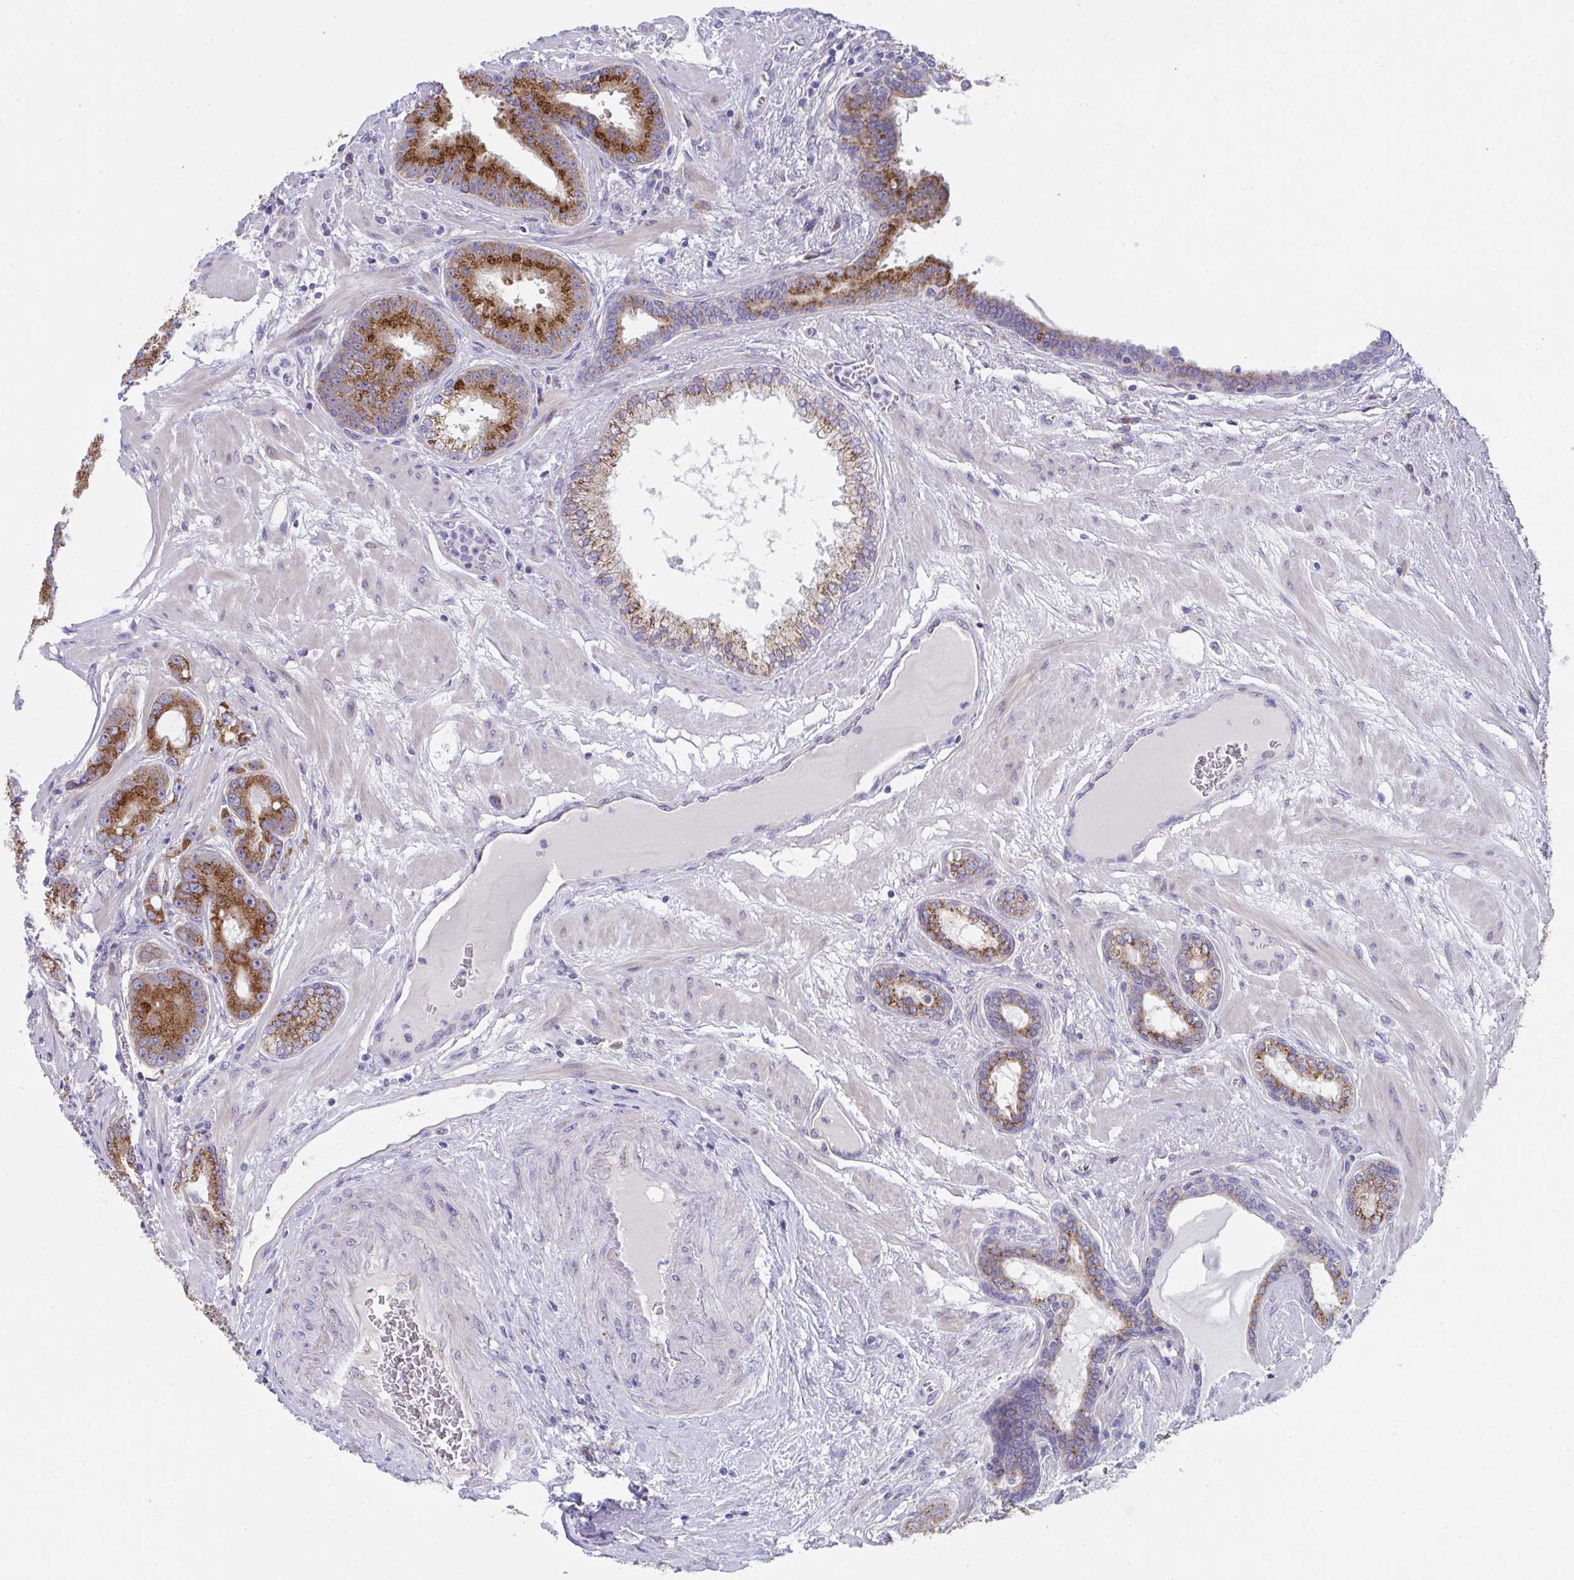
{"staining": {"intensity": "strong", "quantity": ">75%", "location": "cytoplasmic/membranous"}, "tissue": "prostate cancer", "cell_type": "Tumor cells", "image_type": "cancer", "snomed": [{"axis": "morphology", "description": "Adenocarcinoma, High grade"}, {"axis": "topography", "description": "Prostate"}], "caption": "A photomicrograph of human prostate high-grade adenocarcinoma stained for a protein demonstrates strong cytoplasmic/membranous brown staining in tumor cells.", "gene": "MIA3", "patient": {"sex": "male", "age": 65}}